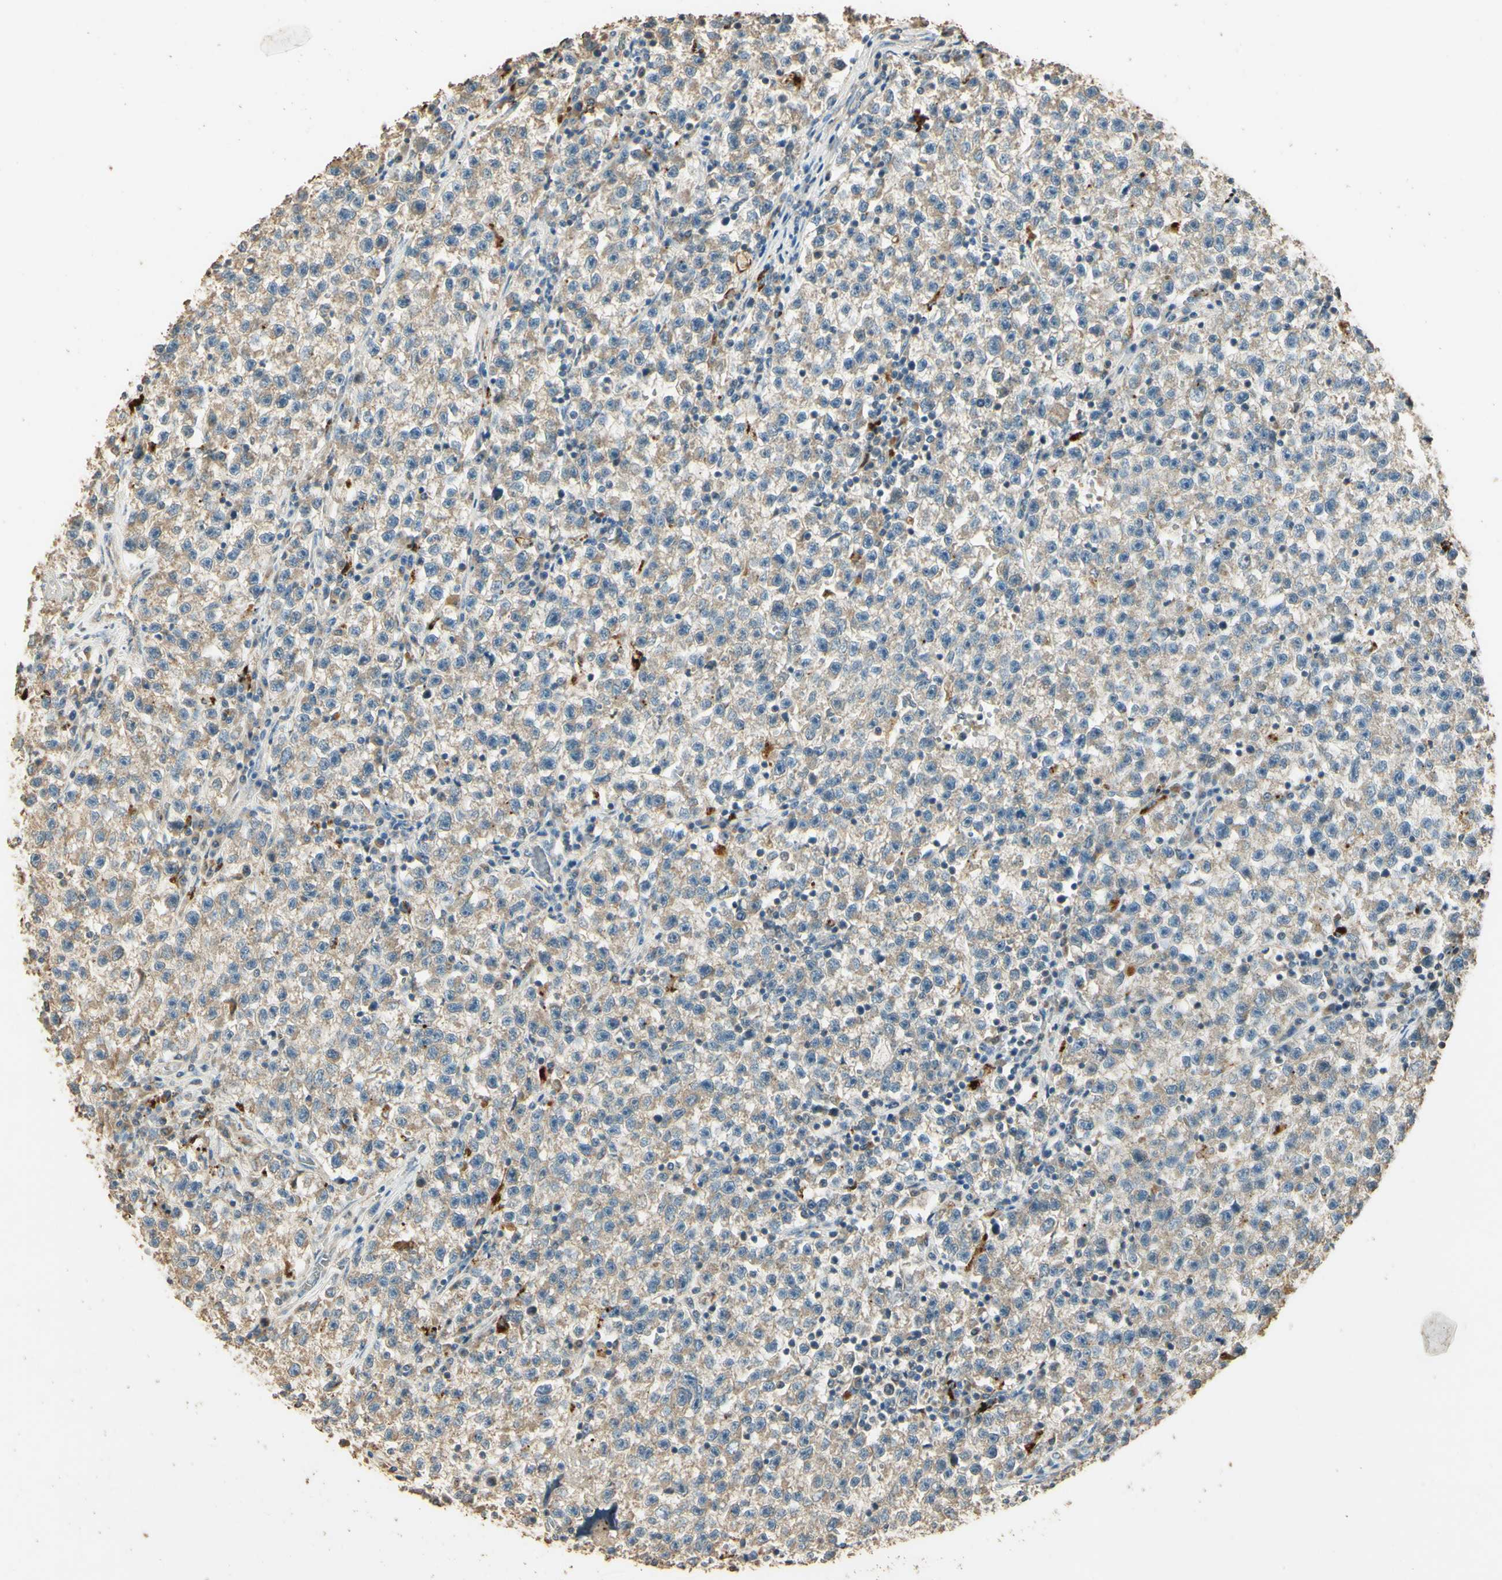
{"staining": {"intensity": "negative", "quantity": "none", "location": "none"}, "tissue": "testis cancer", "cell_type": "Tumor cells", "image_type": "cancer", "snomed": [{"axis": "morphology", "description": "Seminoma, NOS"}, {"axis": "topography", "description": "Testis"}], "caption": "Tumor cells show no significant protein staining in testis cancer (seminoma).", "gene": "ARHGEF17", "patient": {"sex": "male", "age": 22}}